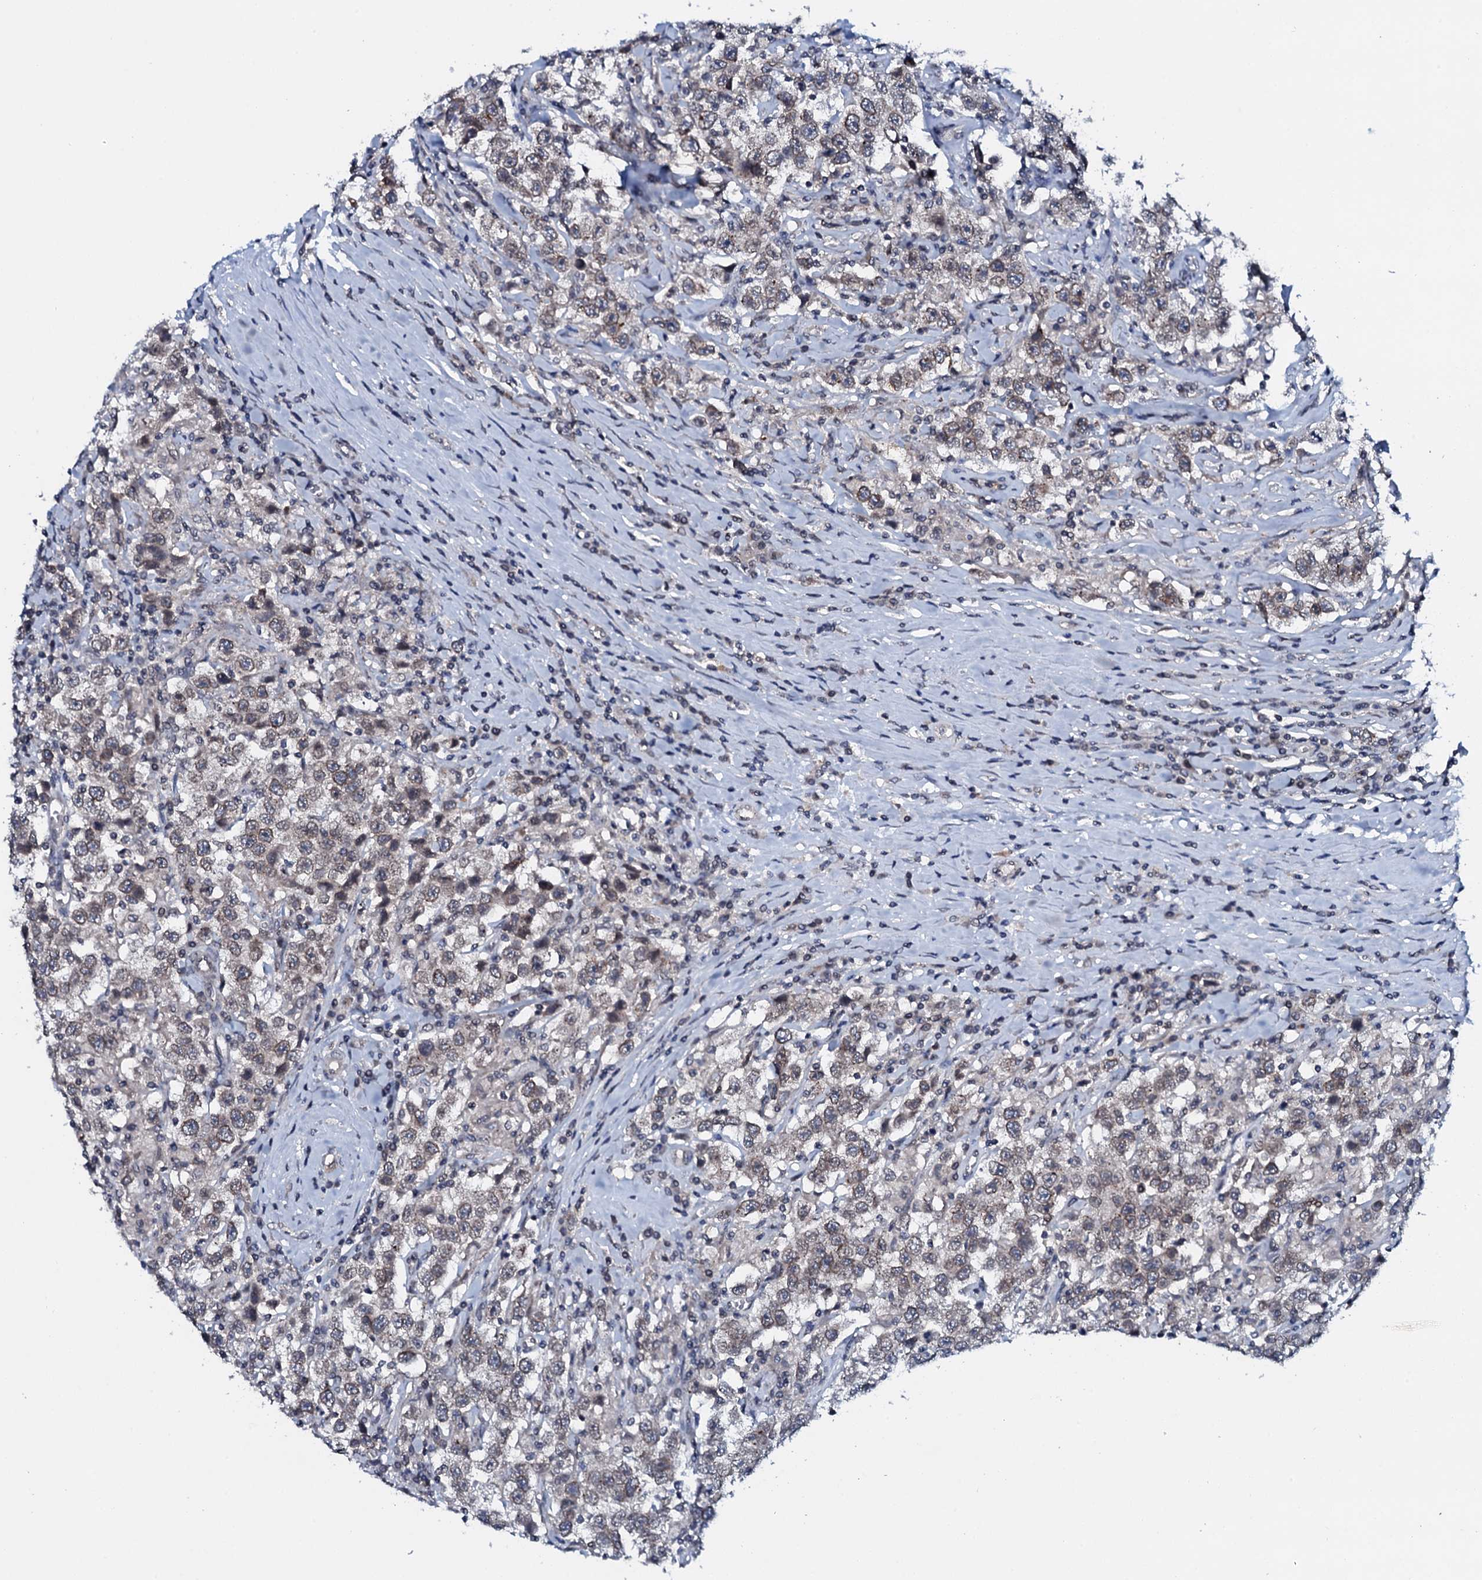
{"staining": {"intensity": "weak", "quantity": "25%-75%", "location": "cytoplasmic/membranous"}, "tissue": "testis cancer", "cell_type": "Tumor cells", "image_type": "cancer", "snomed": [{"axis": "morphology", "description": "Seminoma, NOS"}, {"axis": "topography", "description": "Testis"}], "caption": "Protein staining of testis cancer (seminoma) tissue displays weak cytoplasmic/membranous expression in approximately 25%-75% of tumor cells.", "gene": "SNTA1", "patient": {"sex": "male", "age": 41}}